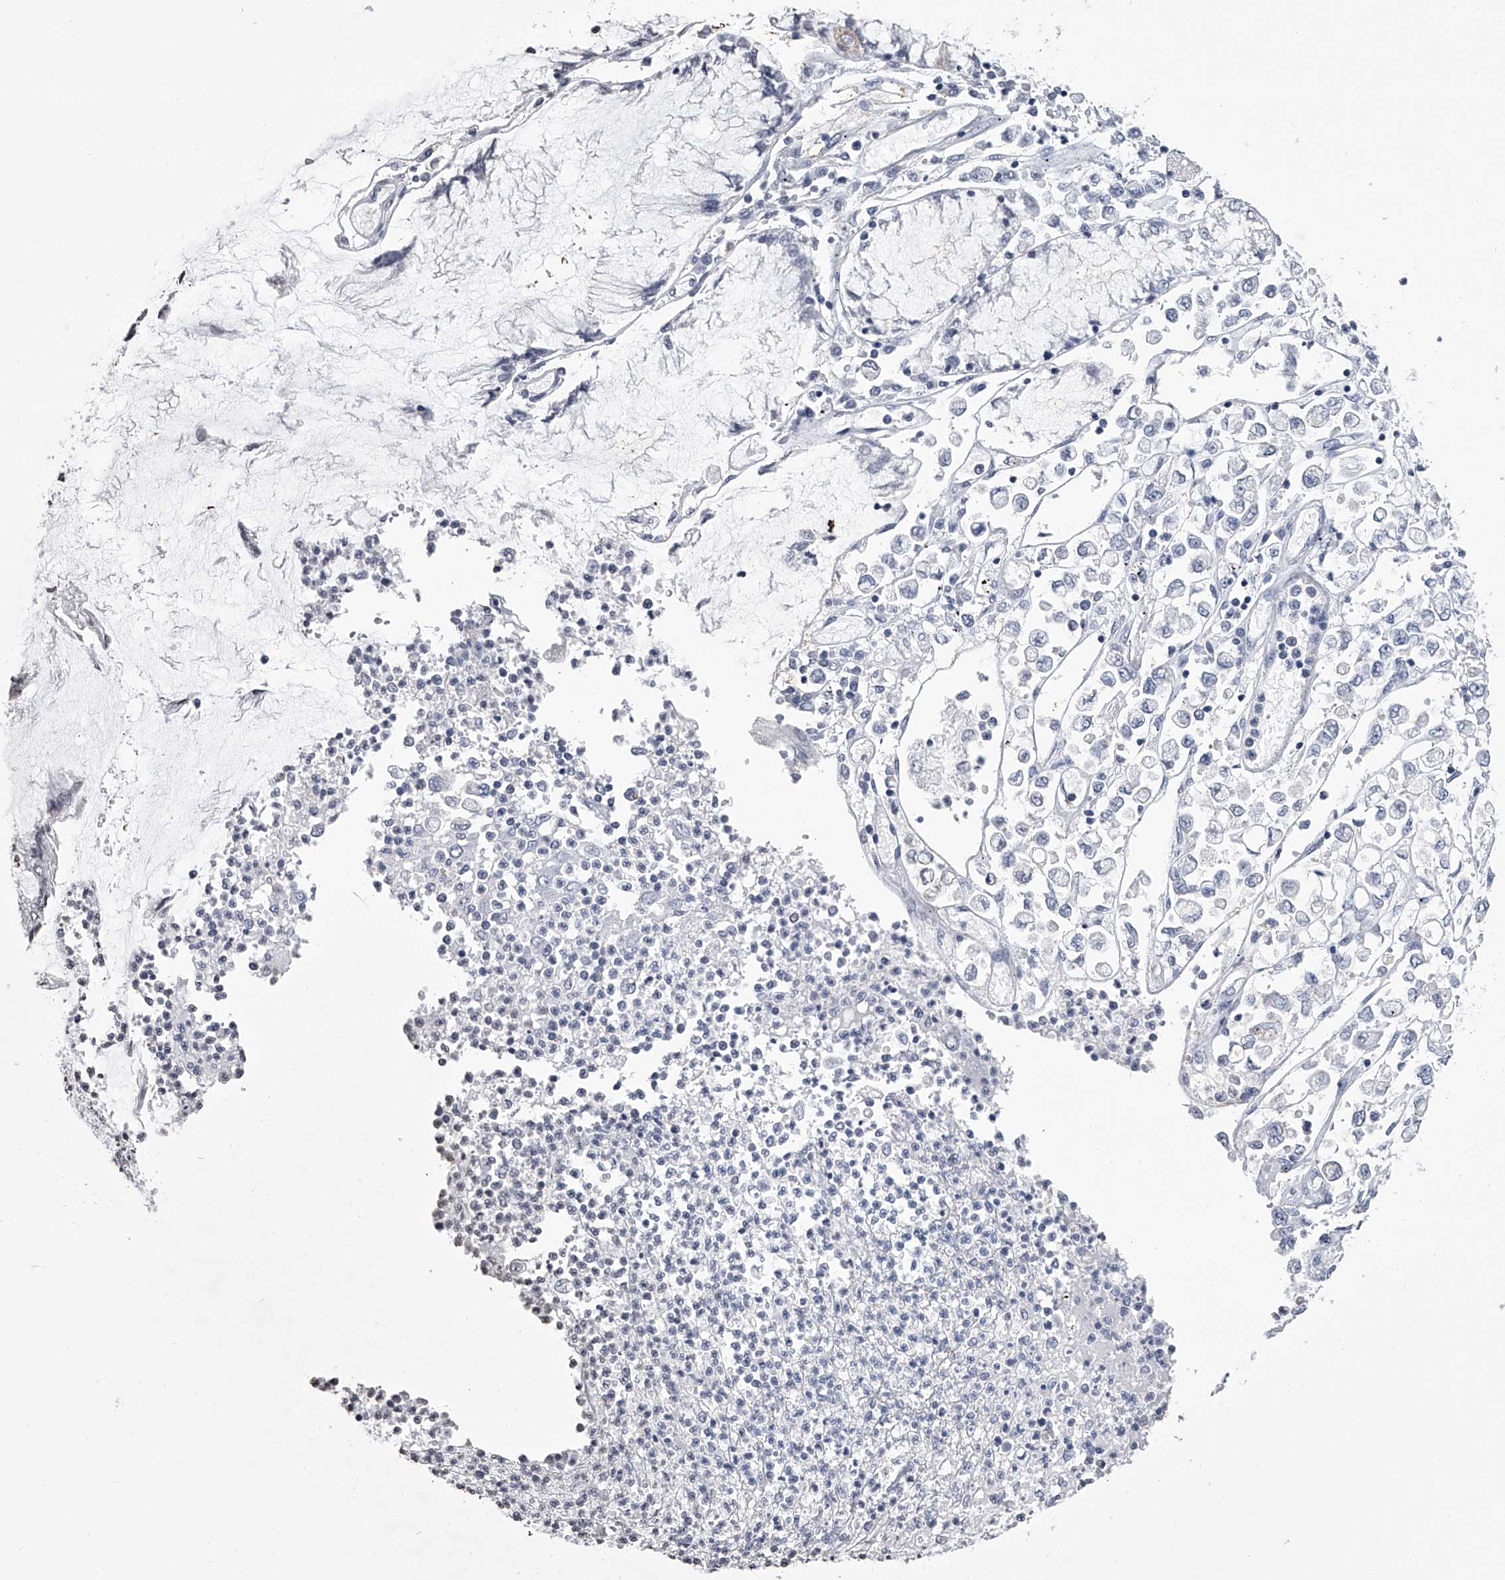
{"staining": {"intensity": "negative", "quantity": "none", "location": "none"}, "tissue": "stomach cancer", "cell_type": "Tumor cells", "image_type": "cancer", "snomed": [{"axis": "morphology", "description": "Adenocarcinoma, NOS"}, {"axis": "topography", "description": "Stomach"}], "caption": "Immunohistochemistry (IHC) image of neoplastic tissue: stomach adenocarcinoma stained with DAB (3,3'-diaminobenzidine) demonstrates no significant protein staining in tumor cells. (DAB IHC, high magnification).", "gene": "TASP1", "patient": {"sex": "female", "age": 76}}